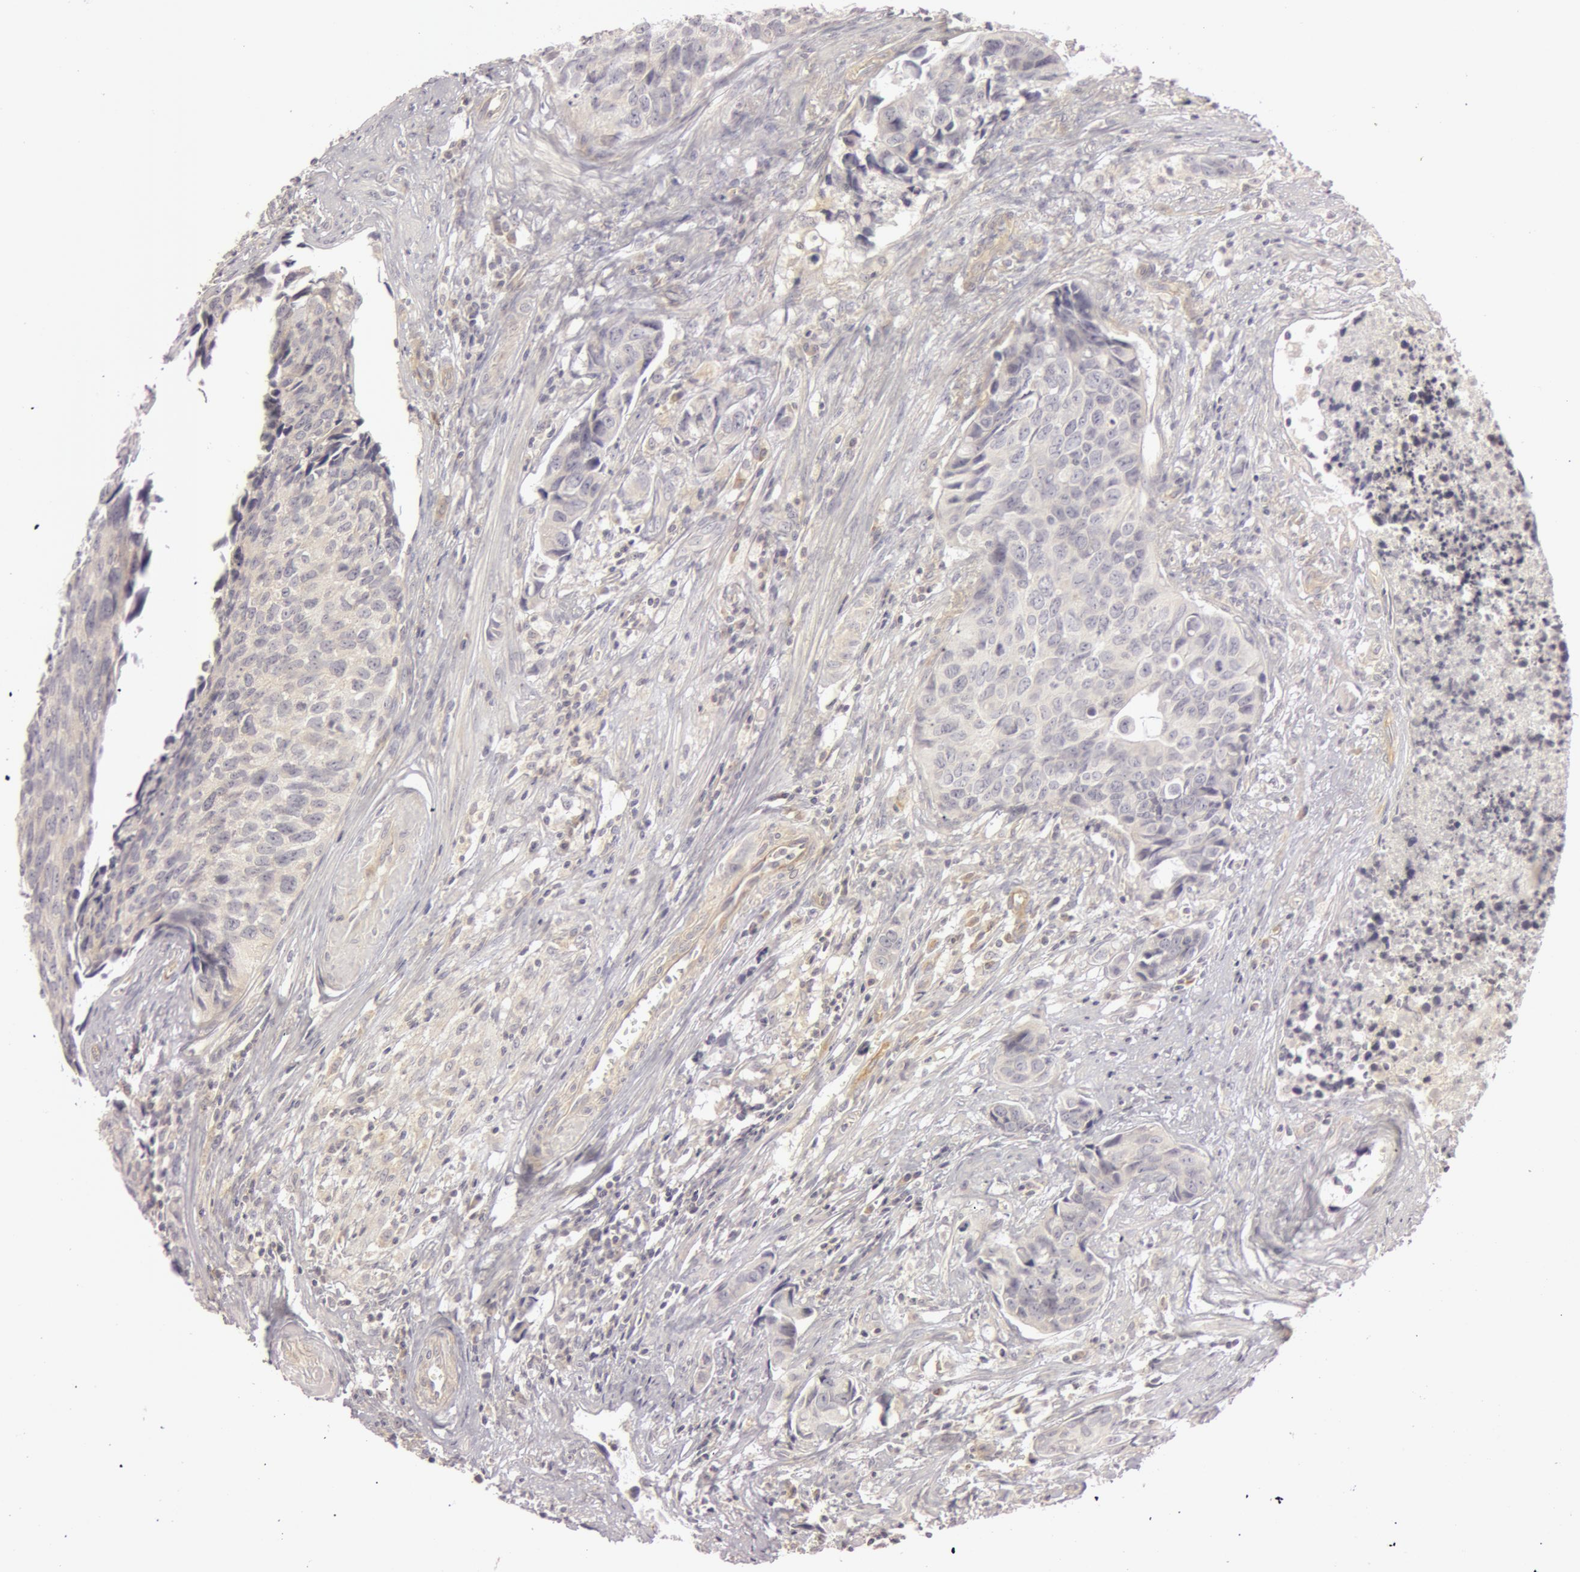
{"staining": {"intensity": "weak", "quantity": "25%-75%", "location": "cytoplasmic/membranous"}, "tissue": "urothelial cancer", "cell_type": "Tumor cells", "image_type": "cancer", "snomed": [{"axis": "morphology", "description": "Urothelial carcinoma, High grade"}, {"axis": "topography", "description": "Urinary bladder"}], "caption": "Urothelial cancer was stained to show a protein in brown. There is low levels of weak cytoplasmic/membranous positivity in approximately 25%-75% of tumor cells.", "gene": "RALGAPA1", "patient": {"sex": "male", "age": 81}}